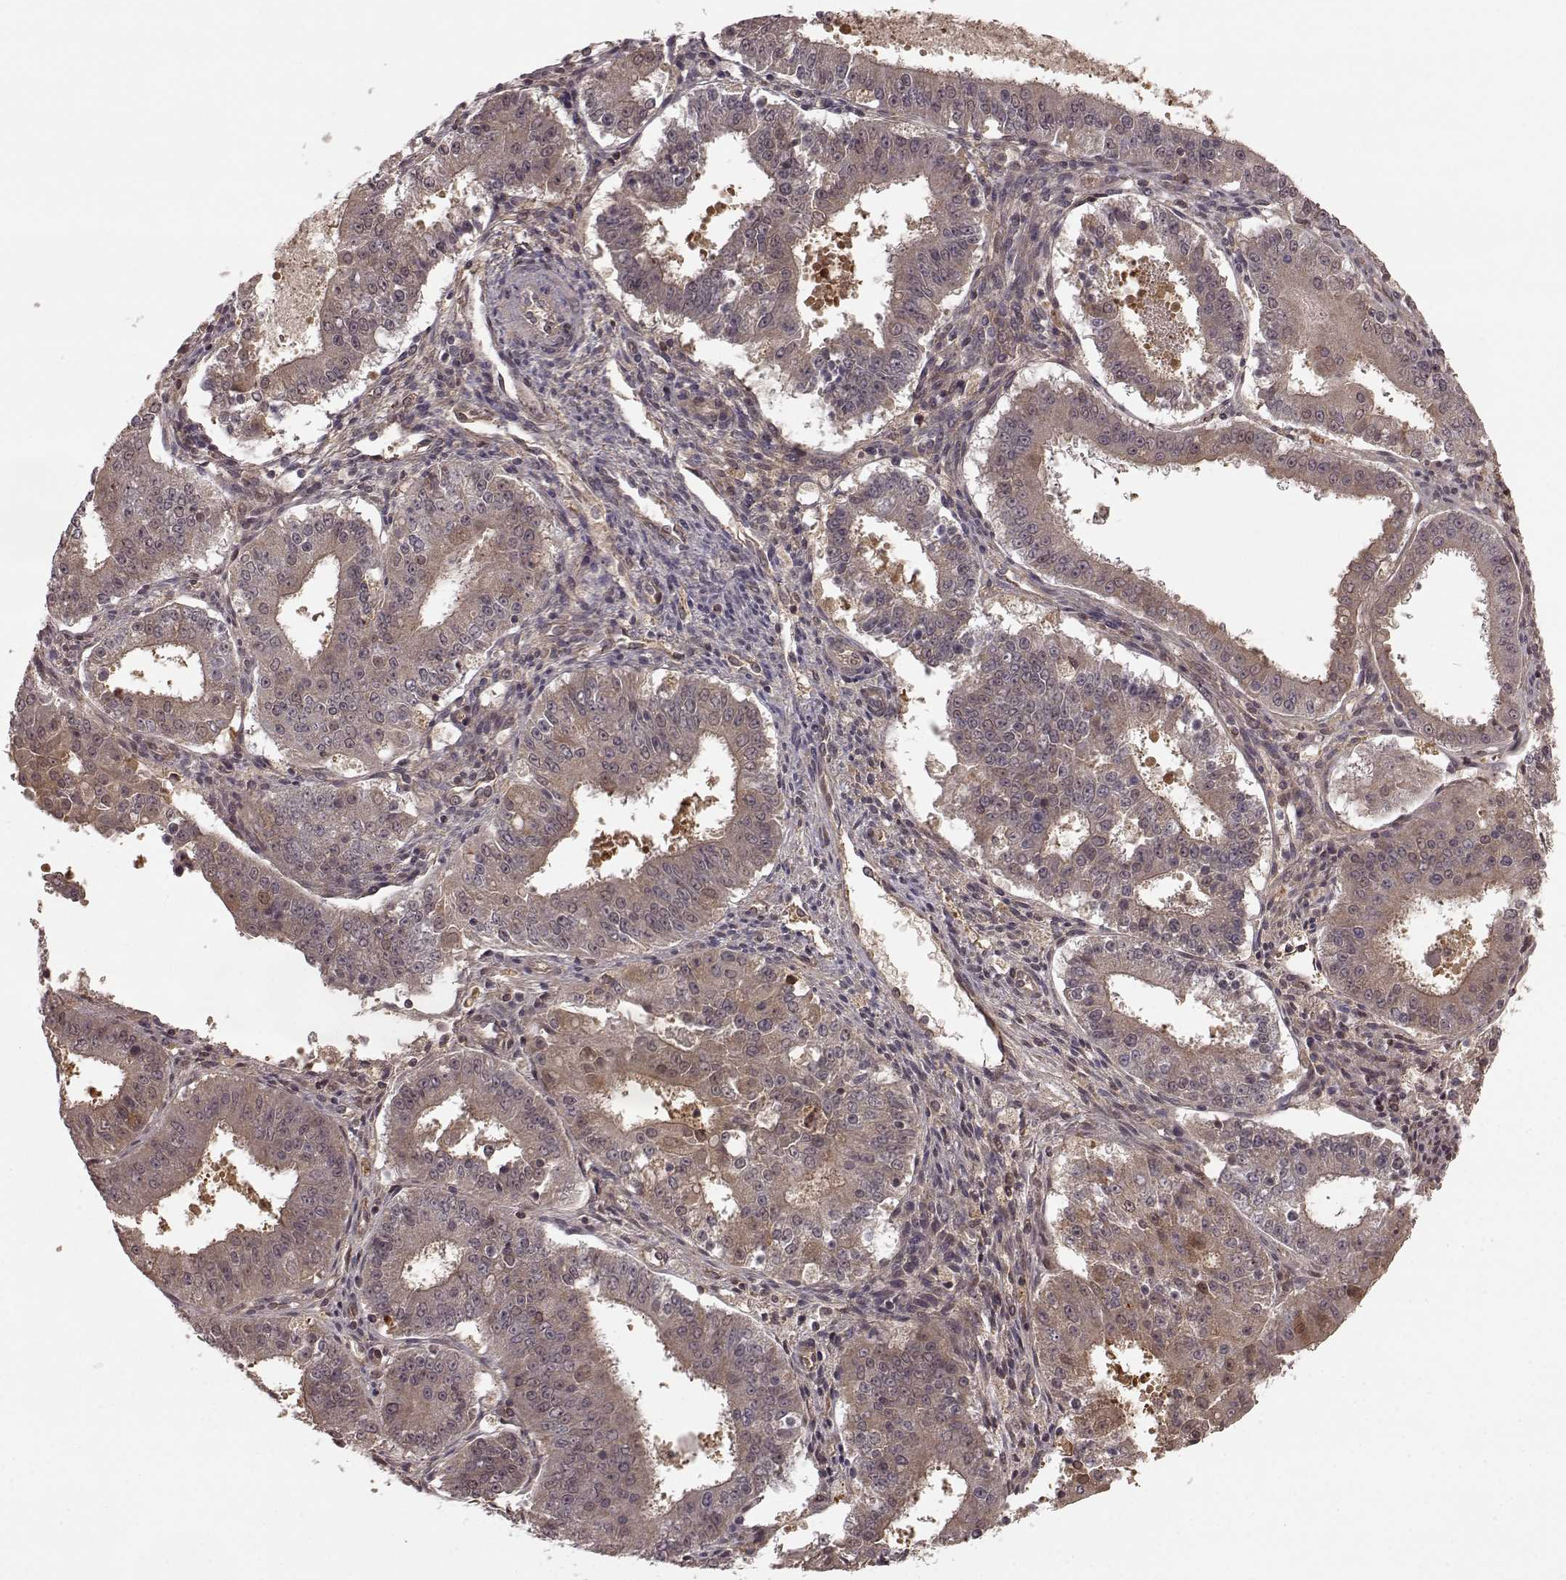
{"staining": {"intensity": "weak", "quantity": "25%-75%", "location": "cytoplasmic/membranous"}, "tissue": "ovarian cancer", "cell_type": "Tumor cells", "image_type": "cancer", "snomed": [{"axis": "morphology", "description": "Carcinoma, endometroid"}, {"axis": "topography", "description": "Ovary"}], "caption": "Protein staining of ovarian endometroid carcinoma tissue demonstrates weak cytoplasmic/membranous positivity in approximately 25%-75% of tumor cells.", "gene": "GSS", "patient": {"sex": "female", "age": 42}}